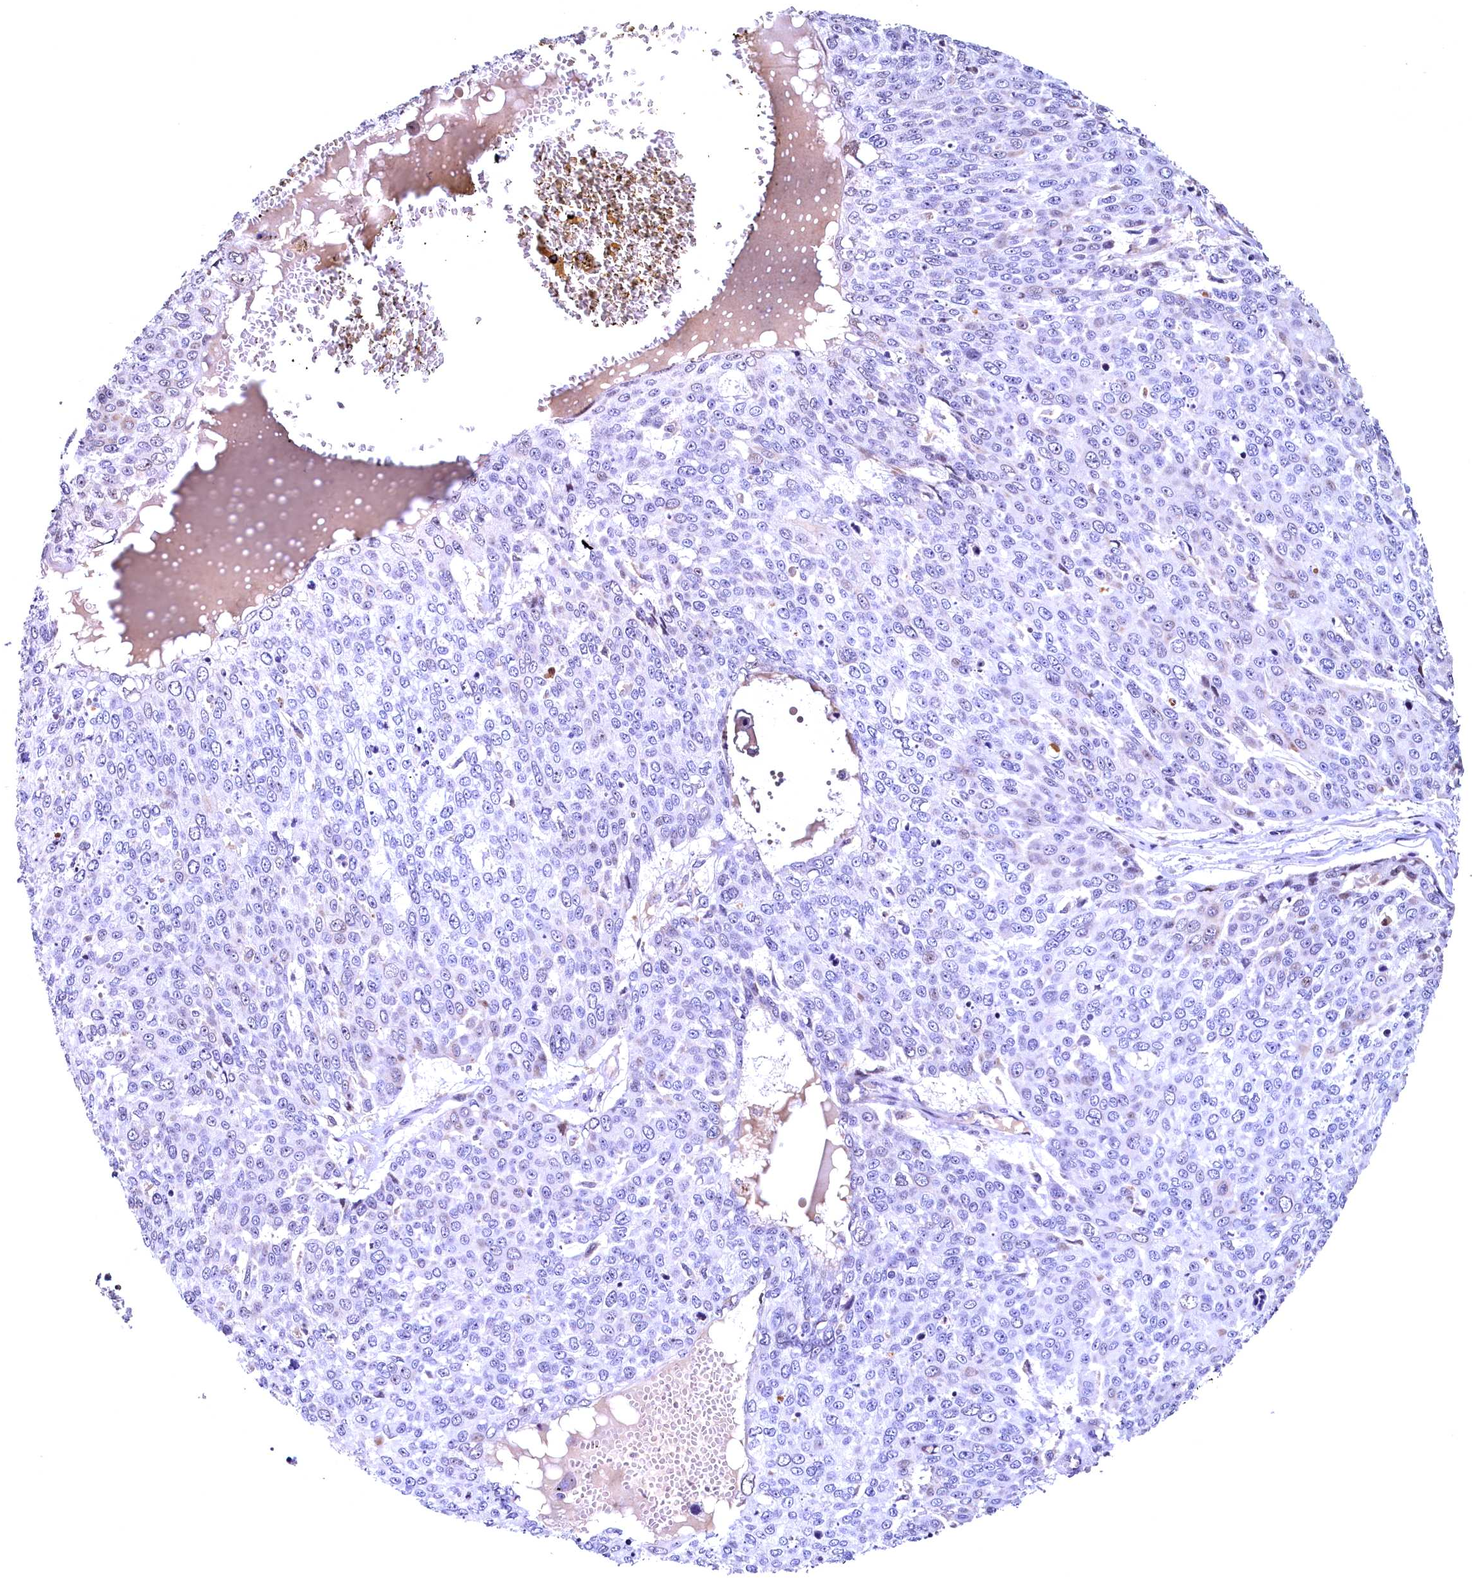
{"staining": {"intensity": "negative", "quantity": "none", "location": "none"}, "tissue": "skin cancer", "cell_type": "Tumor cells", "image_type": "cancer", "snomed": [{"axis": "morphology", "description": "Squamous cell carcinoma, NOS"}, {"axis": "topography", "description": "Skin"}], "caption": "Immunohistochemistry (IHC) micrograph of squamous cell carcinoma (skin) stained for a protein (brown), which displays no expression in tumor cells. (DAB (3,3'-diaminobenzidine) immunohistochemistry with hematoxylin counter stain).", "gene": "LATS2", "patient": {"sex": "male", "age": 71}}